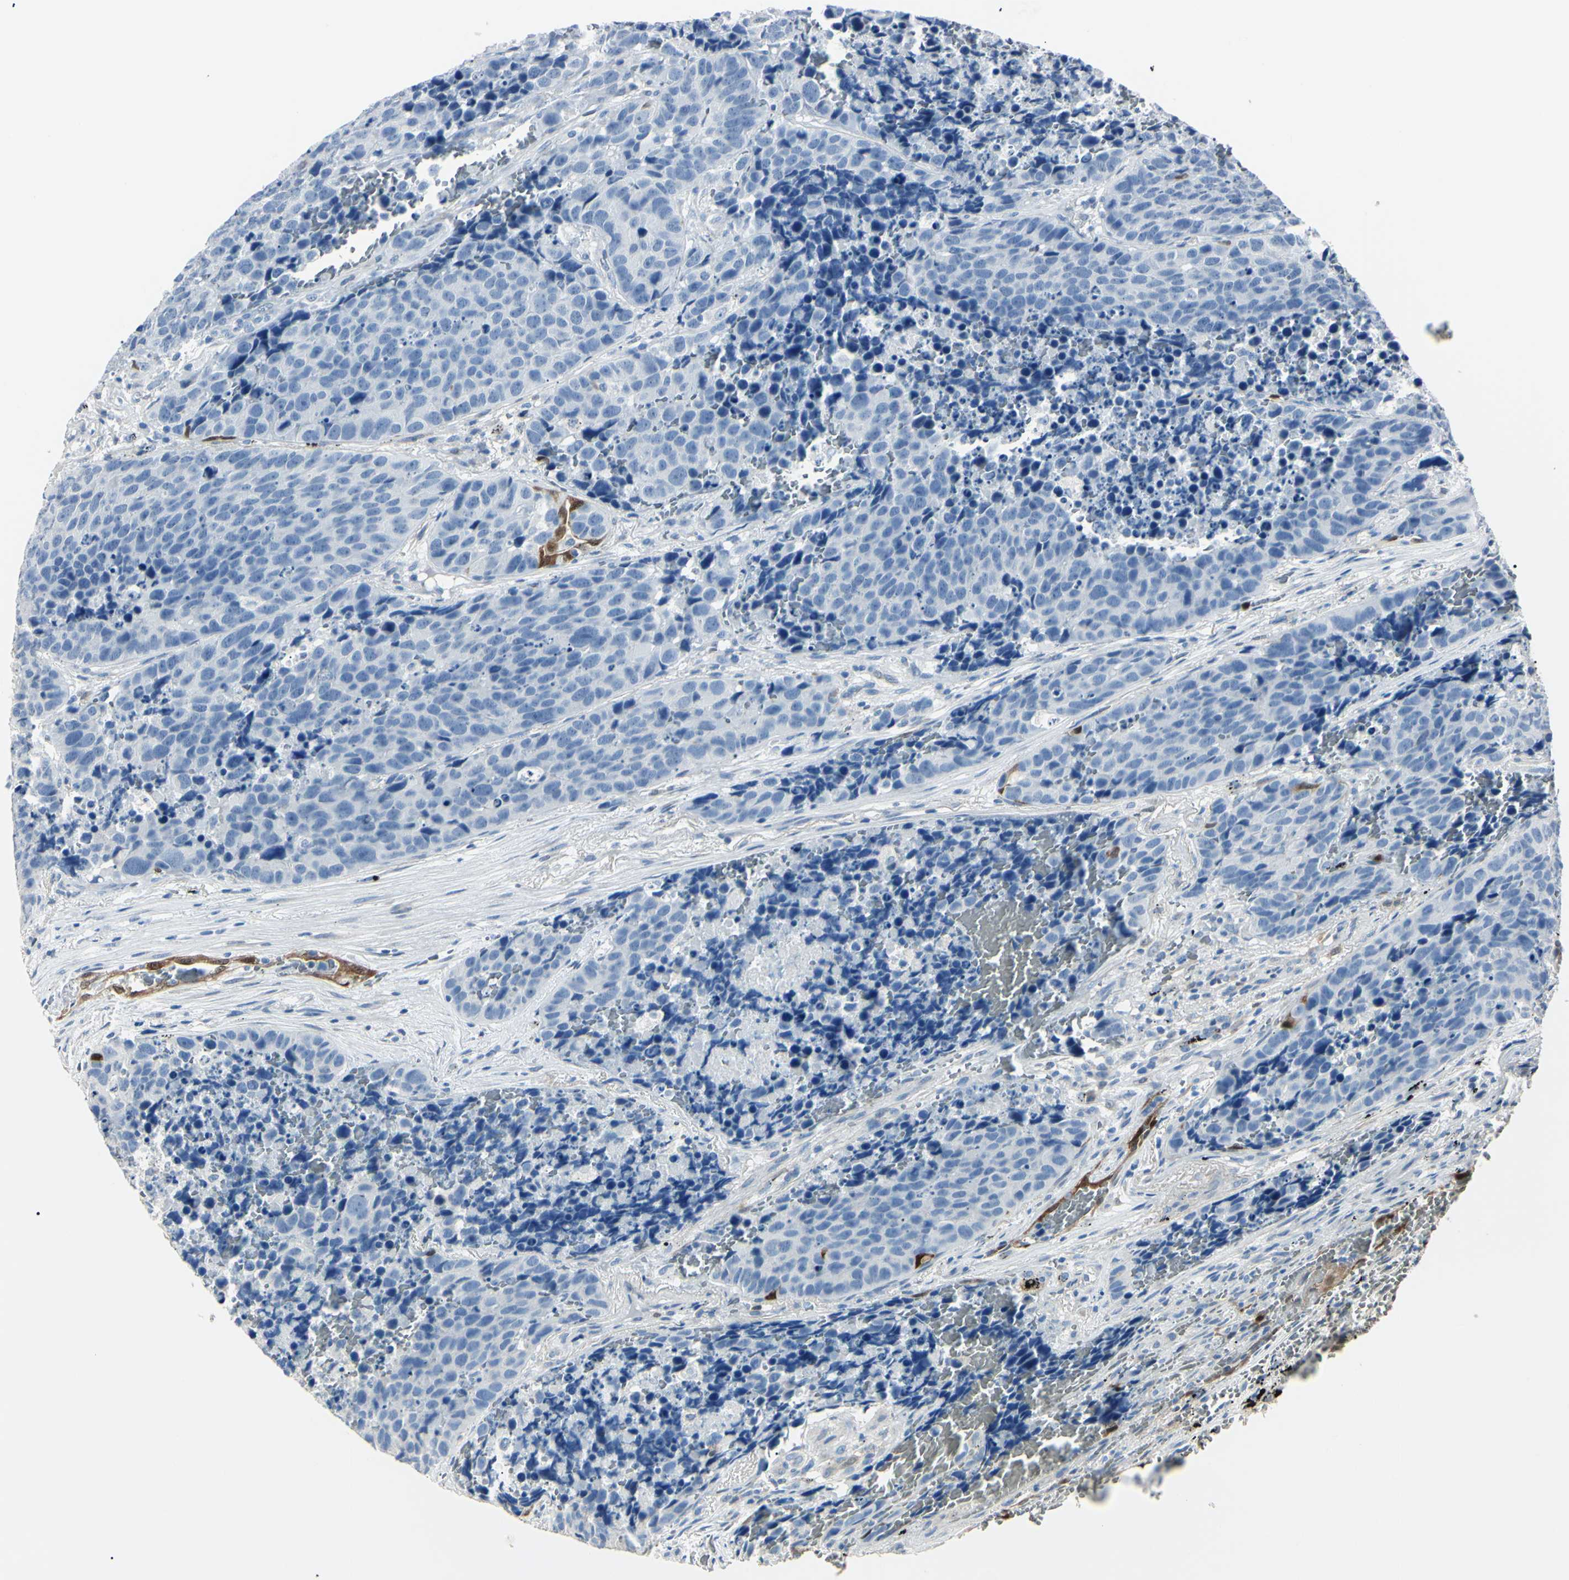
{"staining": {"intensity": "moderate", "quantity": "<25%", "location": "cytoplasmic/membranous,nuclear"}, "tissue": "carcinoid", "cell_type": "Tumor cells", "image_type": "cancer", "snomed": [{"axis": "morphology", "description": "Carcinoid, malignant, NOS"}, {"axis": "topography", "description": "Lung"}], "caption": "This photomicrograph shows IHC staining of human carcinoid (malignant), with low moderate cytoplasmic/membranous and nuclear expression in about <25% of tumor cells.", "gene": "AKR1C3", "patient": {"sex": "male", "age": 60}}